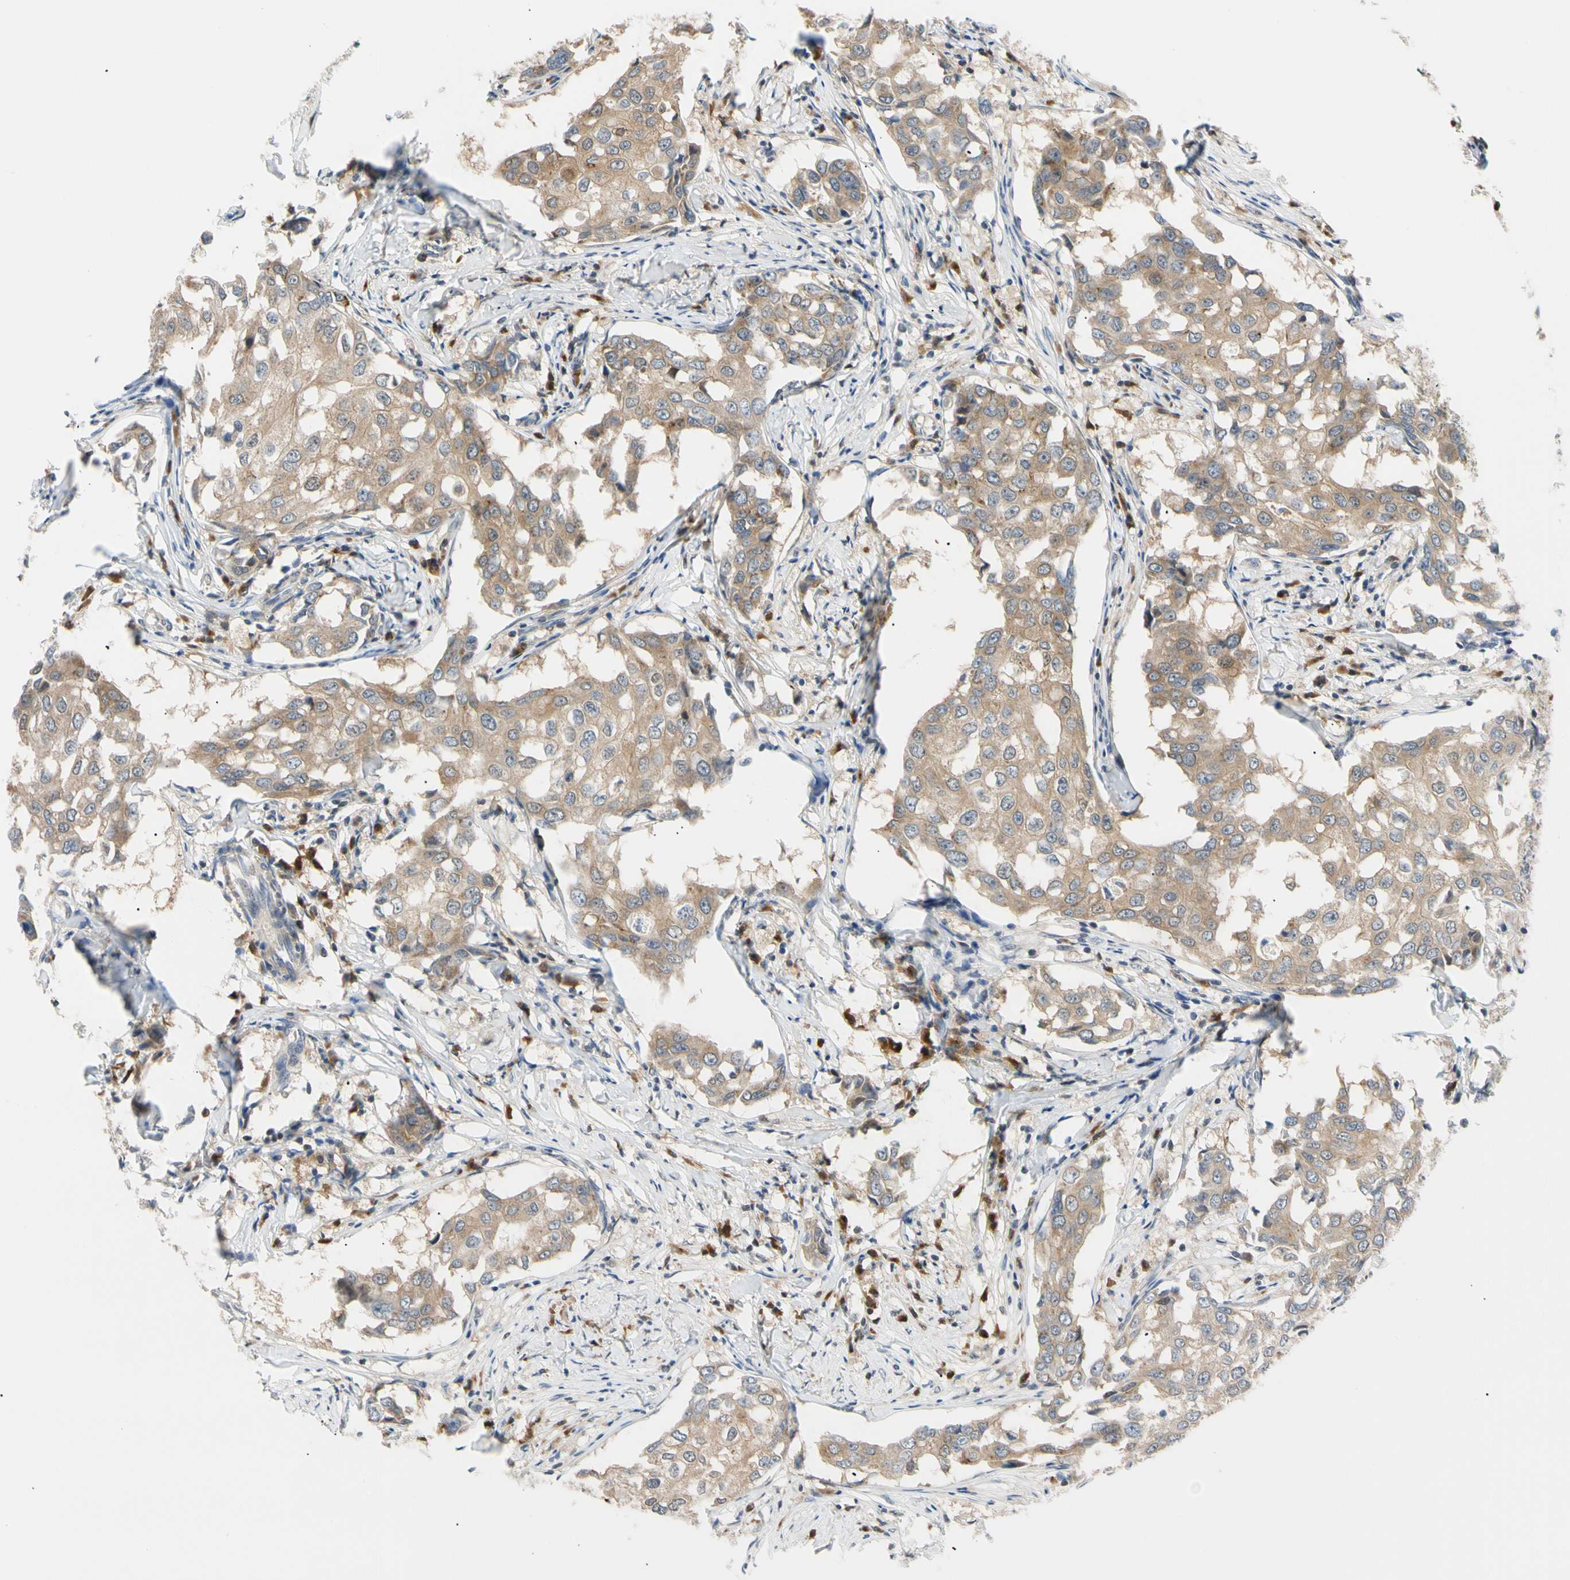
{"staining": {"intensity": "moderate", "quantity": ">75%", "location": "cytoplasmic/membranous"}, "tissue": "breast cancer", "cell_type": "Tumor cells", "image_type": "cancer", "snomed": [{"axis": "morphology", "description": "Duct carcinoma"}, {"axis": "topography", "description": "Breast"}], "caption": "Breast cancer (infiltrating ductal carcinoma) stained with a protein marker shows moderate staining in tumor cells.", "gene": "SEC23B", "patient": {"sex": "female", "age": 27}}